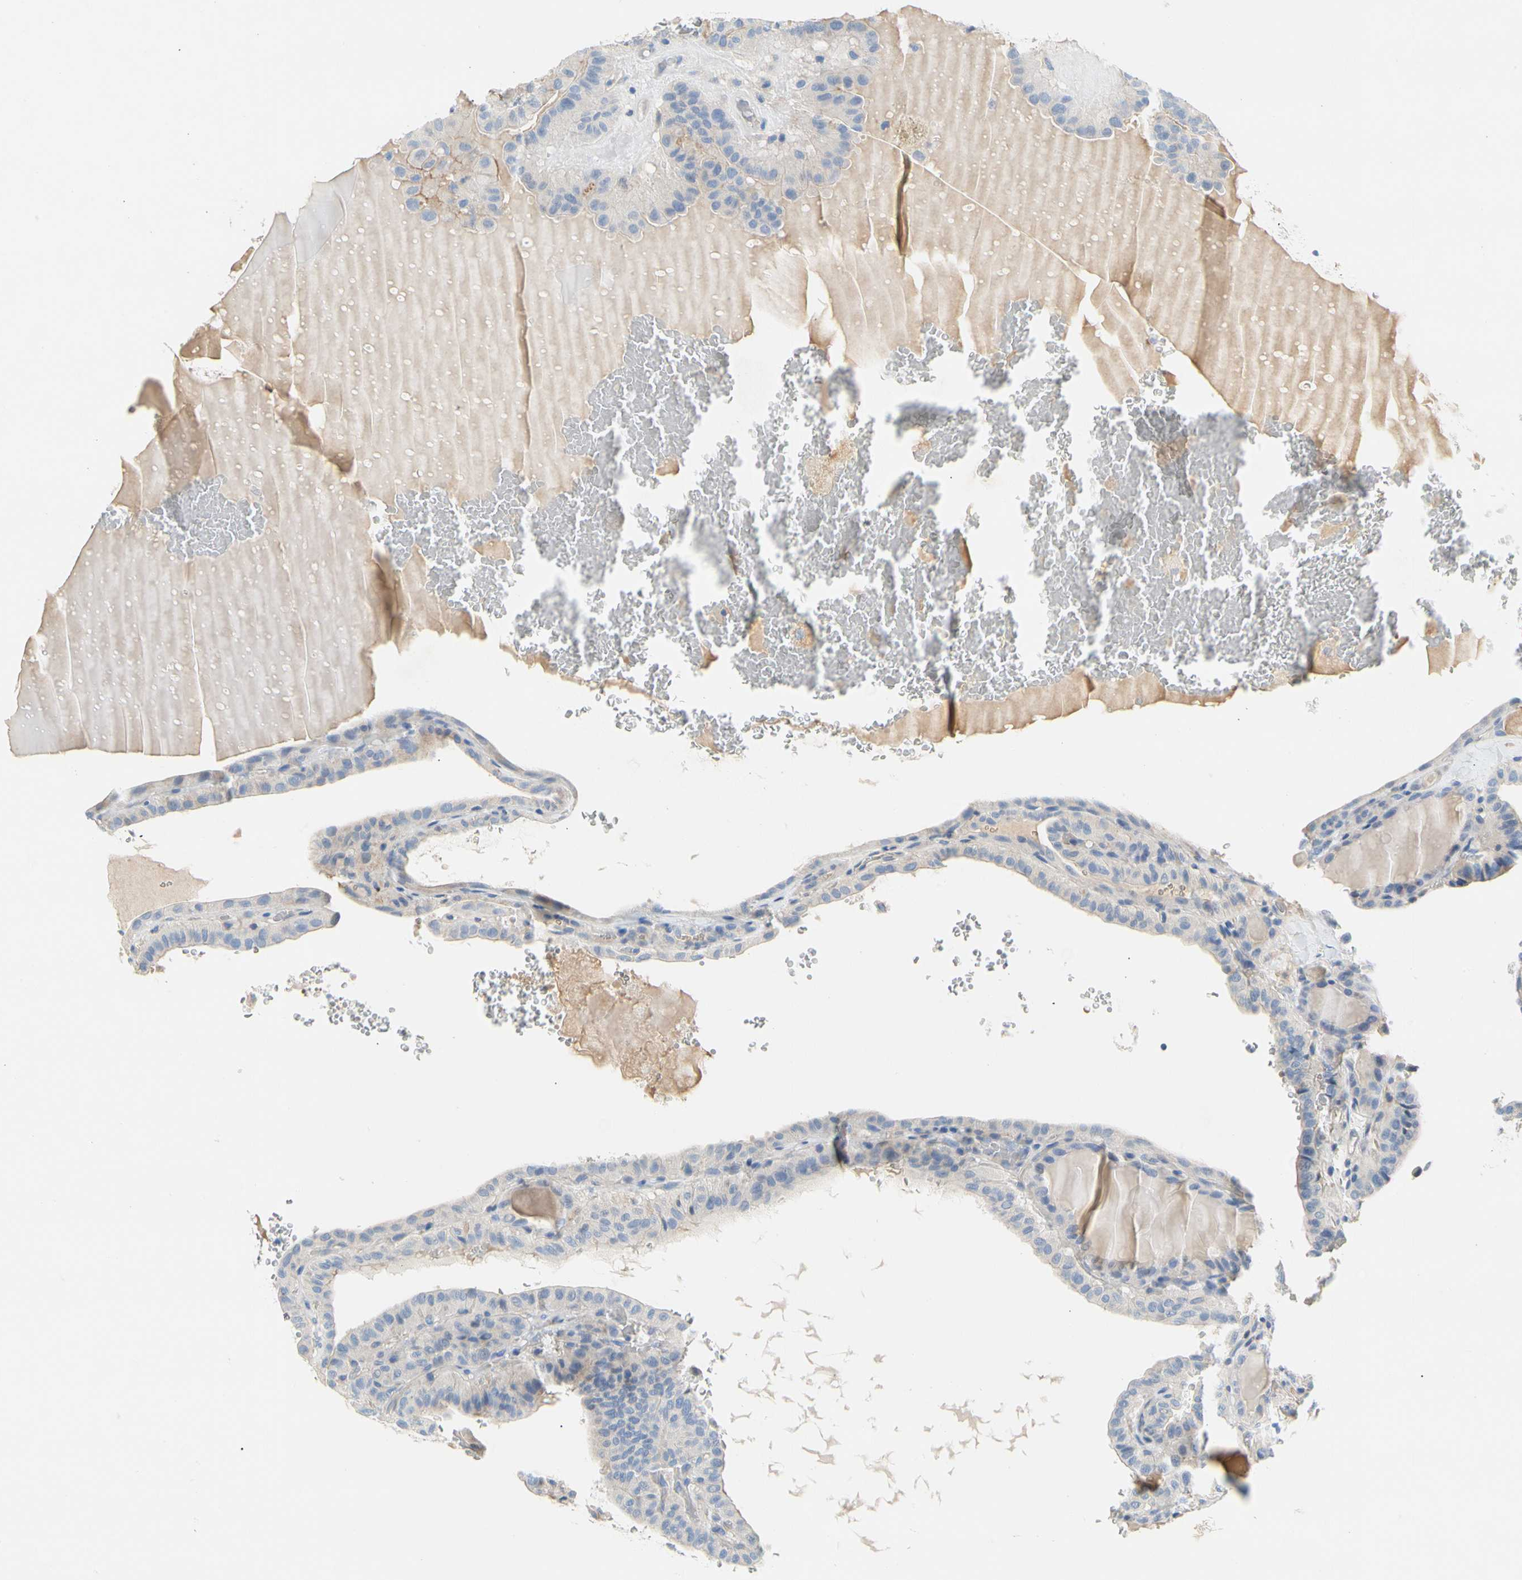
{"staining": {"intensity": "negative", "quantity": "none", "location": "none"}, "tissue": "thyroid cancer", "cell_type": "Tumor cells", "image_type": "cancer", "snomed": [{"axis": "morphology", "description": "Papillary adenocarcinoma, NOS"}, {"axis": "topography", "description": "Thyroid gland"}], "caption": "This is a image of immunohistochemistry staining of papillary adenocarcinoma (thyroid), which shows no positivity in tumor cells.", "gene": "CCM2L", "patient": {"sex": "male", "age": 77}}